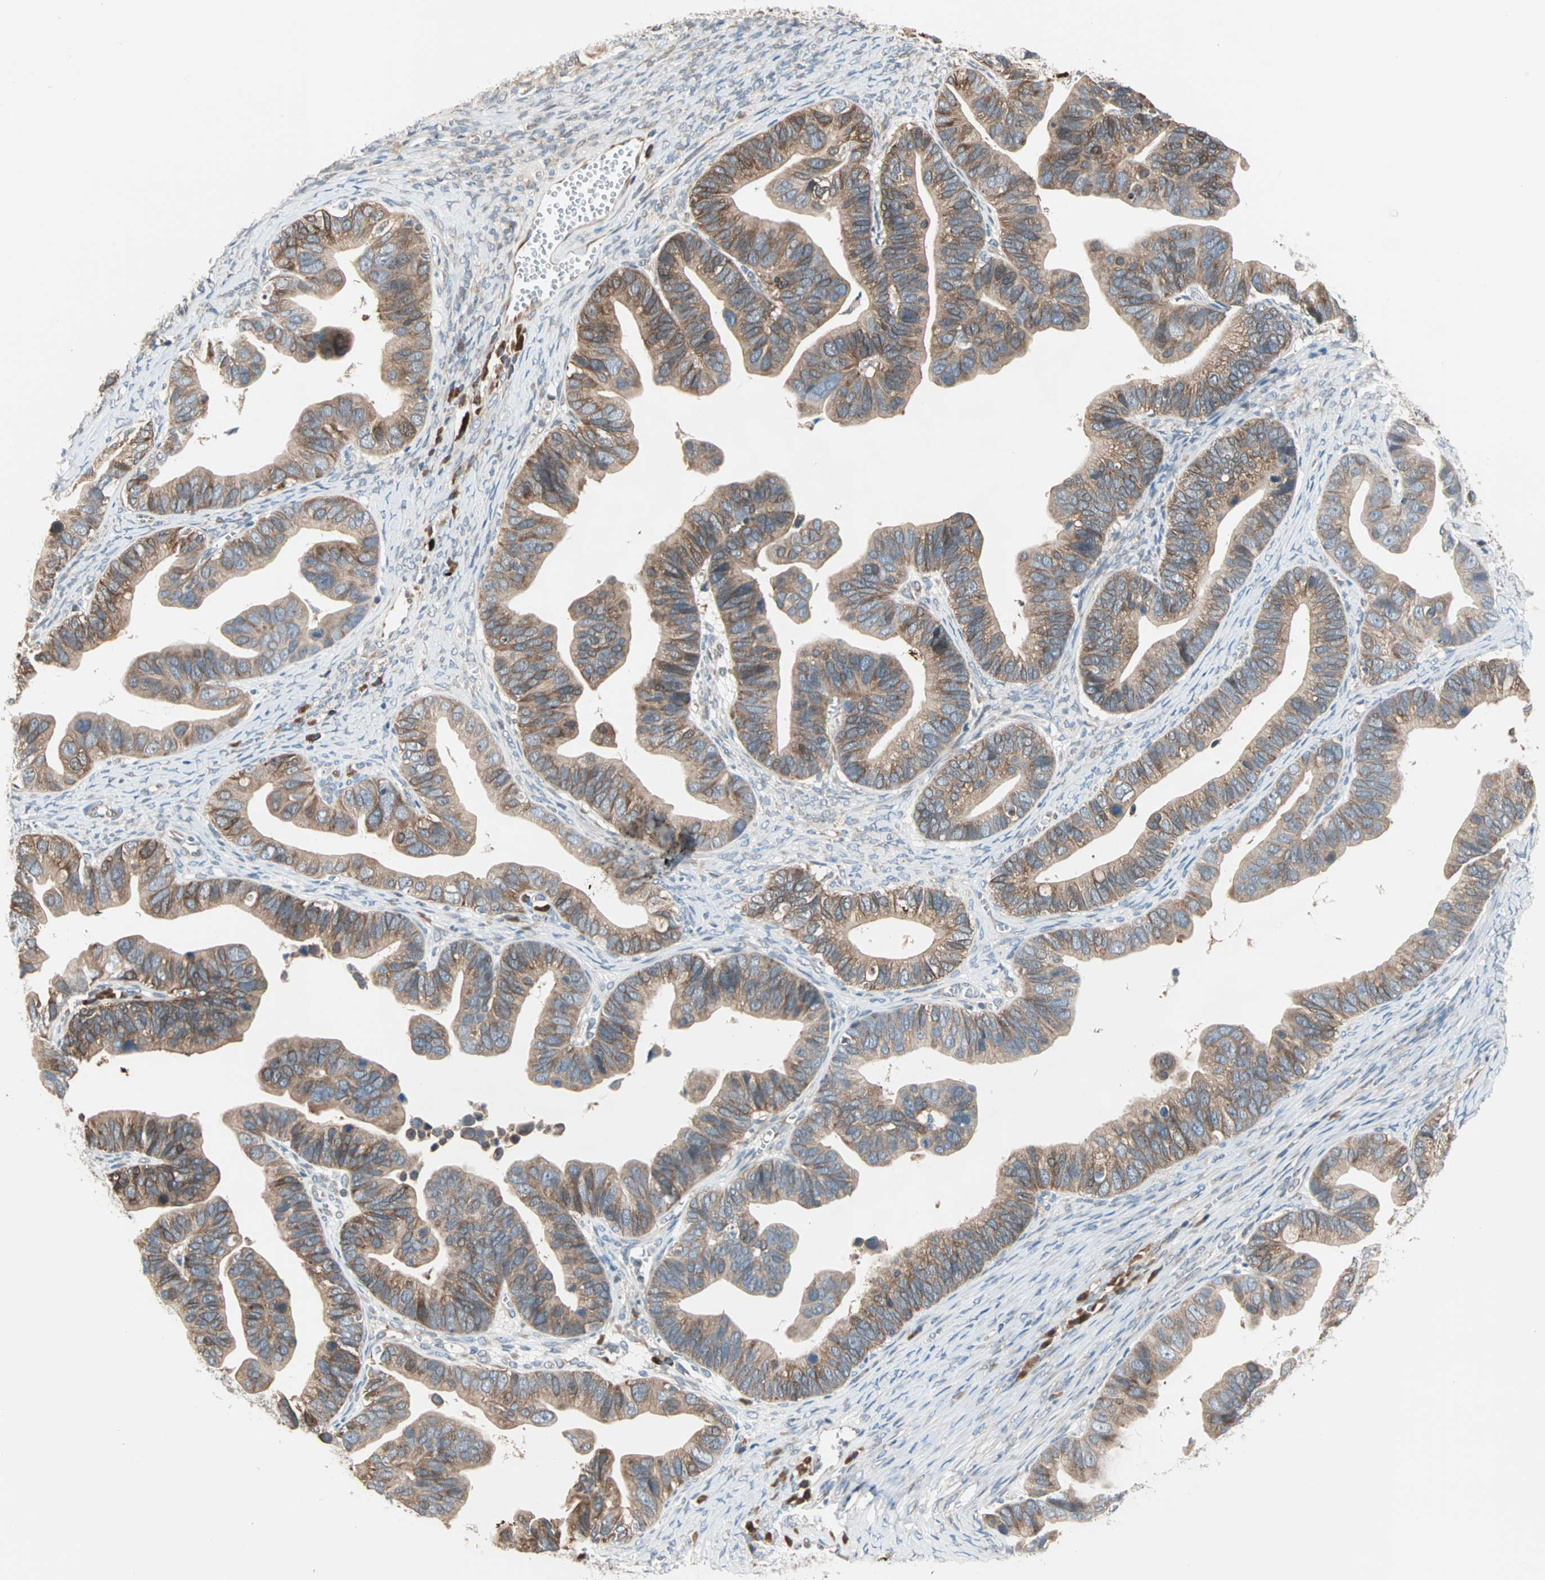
{"staining": {"intensity": "moderate", "quantity": ">75%", "location": "cytoplasmic/membranous"}, "tissue": "ovarian cancer", "cell_type": "Tumor cells", "image_type": "cancer", "snomed": [{"axis": "morphology", "description": "Cystadenocarcinoma, serous, NOS"}, {"axis": "topography", "description": "Ovary"}], "caption": "Moderate cytoplasmic/membranous positivity for a protein is appreciated in approximately >75% of tumor cells of ovarian cancer using immunohistochemistry (IHC).", "gene": "SAR1A", "patient": {"sex": "female", "age": 56}}